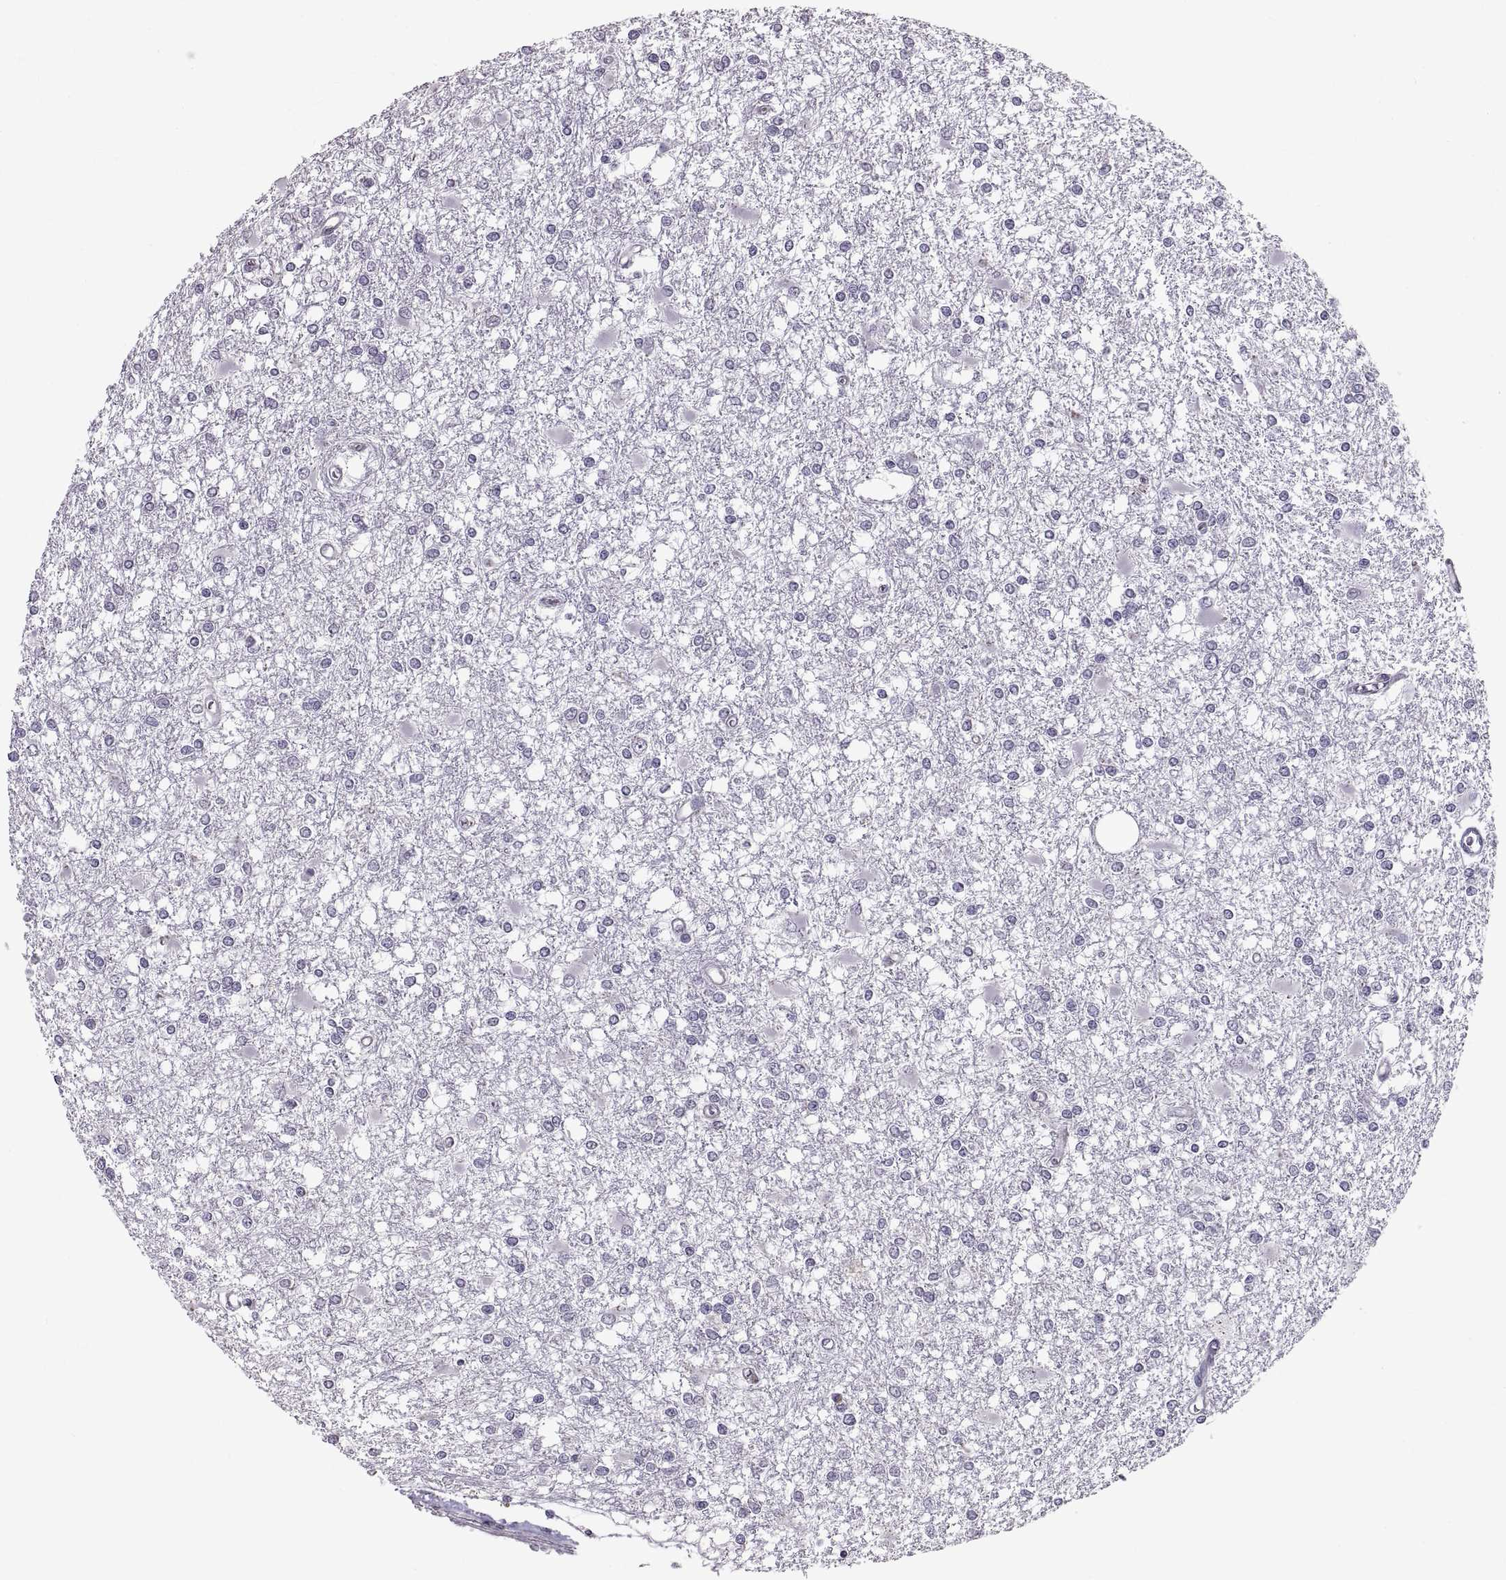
{"staining": {"intensity": "negative", "quantity": "none", "location": "none"}, "tissue": "glioma", "cell_type": "Tumor cells", "image_type": "cancer", "snomed": [{"axis": "morphology", "description": "Glioma, malignant, High grade"}, {"axis": "topography", "description": "Cerebral cortex"}], "caption": "Tumor cells are negative for protein expression in human glioma. The staining was performed using DAB to visualize the protein expression in brown, while the nuclei were stained in blue with hematoxylin (Magnification: 20x).", "gene": "SPACDR", "patient": {"sex": "male", "age": 79}}